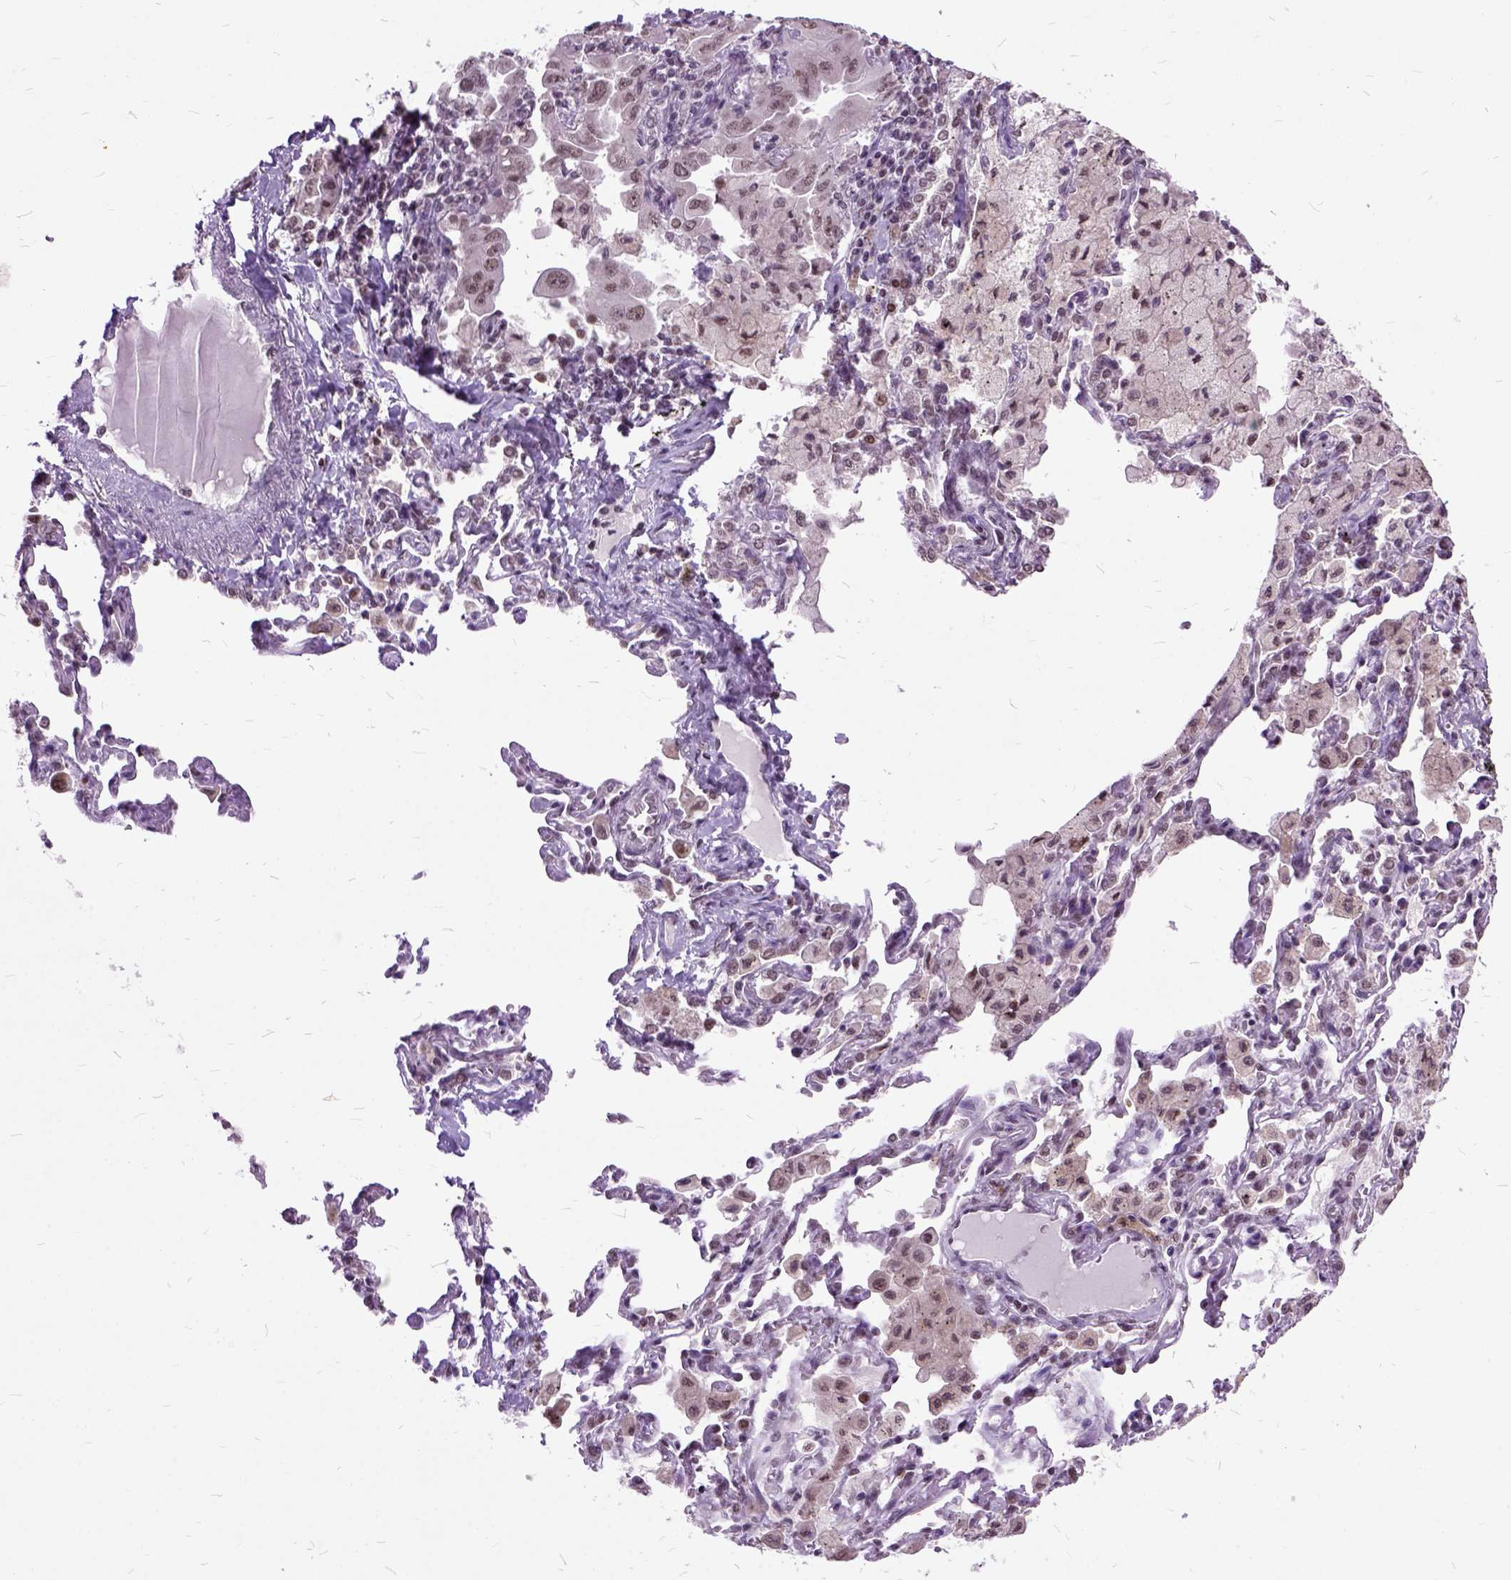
{"staining": {"intensity": "weak", "quantity": ">75%", "location": "nuclear"}, "tissue": "lung cancer", "cell_type": "Tumor cells", "image_type": "cancer", "snomed": [{"axis": "morphology", "description": "Adenocarcinoma, NOS"}, {"axis": "topography", "description": "Lung"}], "caption": "Immunohistochemistry (IHC) micrograph of neoplastic tissue: lung cancer (adenocarcinoma) stained using immunohistochemistry demonstrates low levels of weak protein expression localized specifically in the nuclear of tumor cells, appearing as a nuclear brown color.", "gene": "ORC5", "patient": {"sex": "male", "age": 64}}